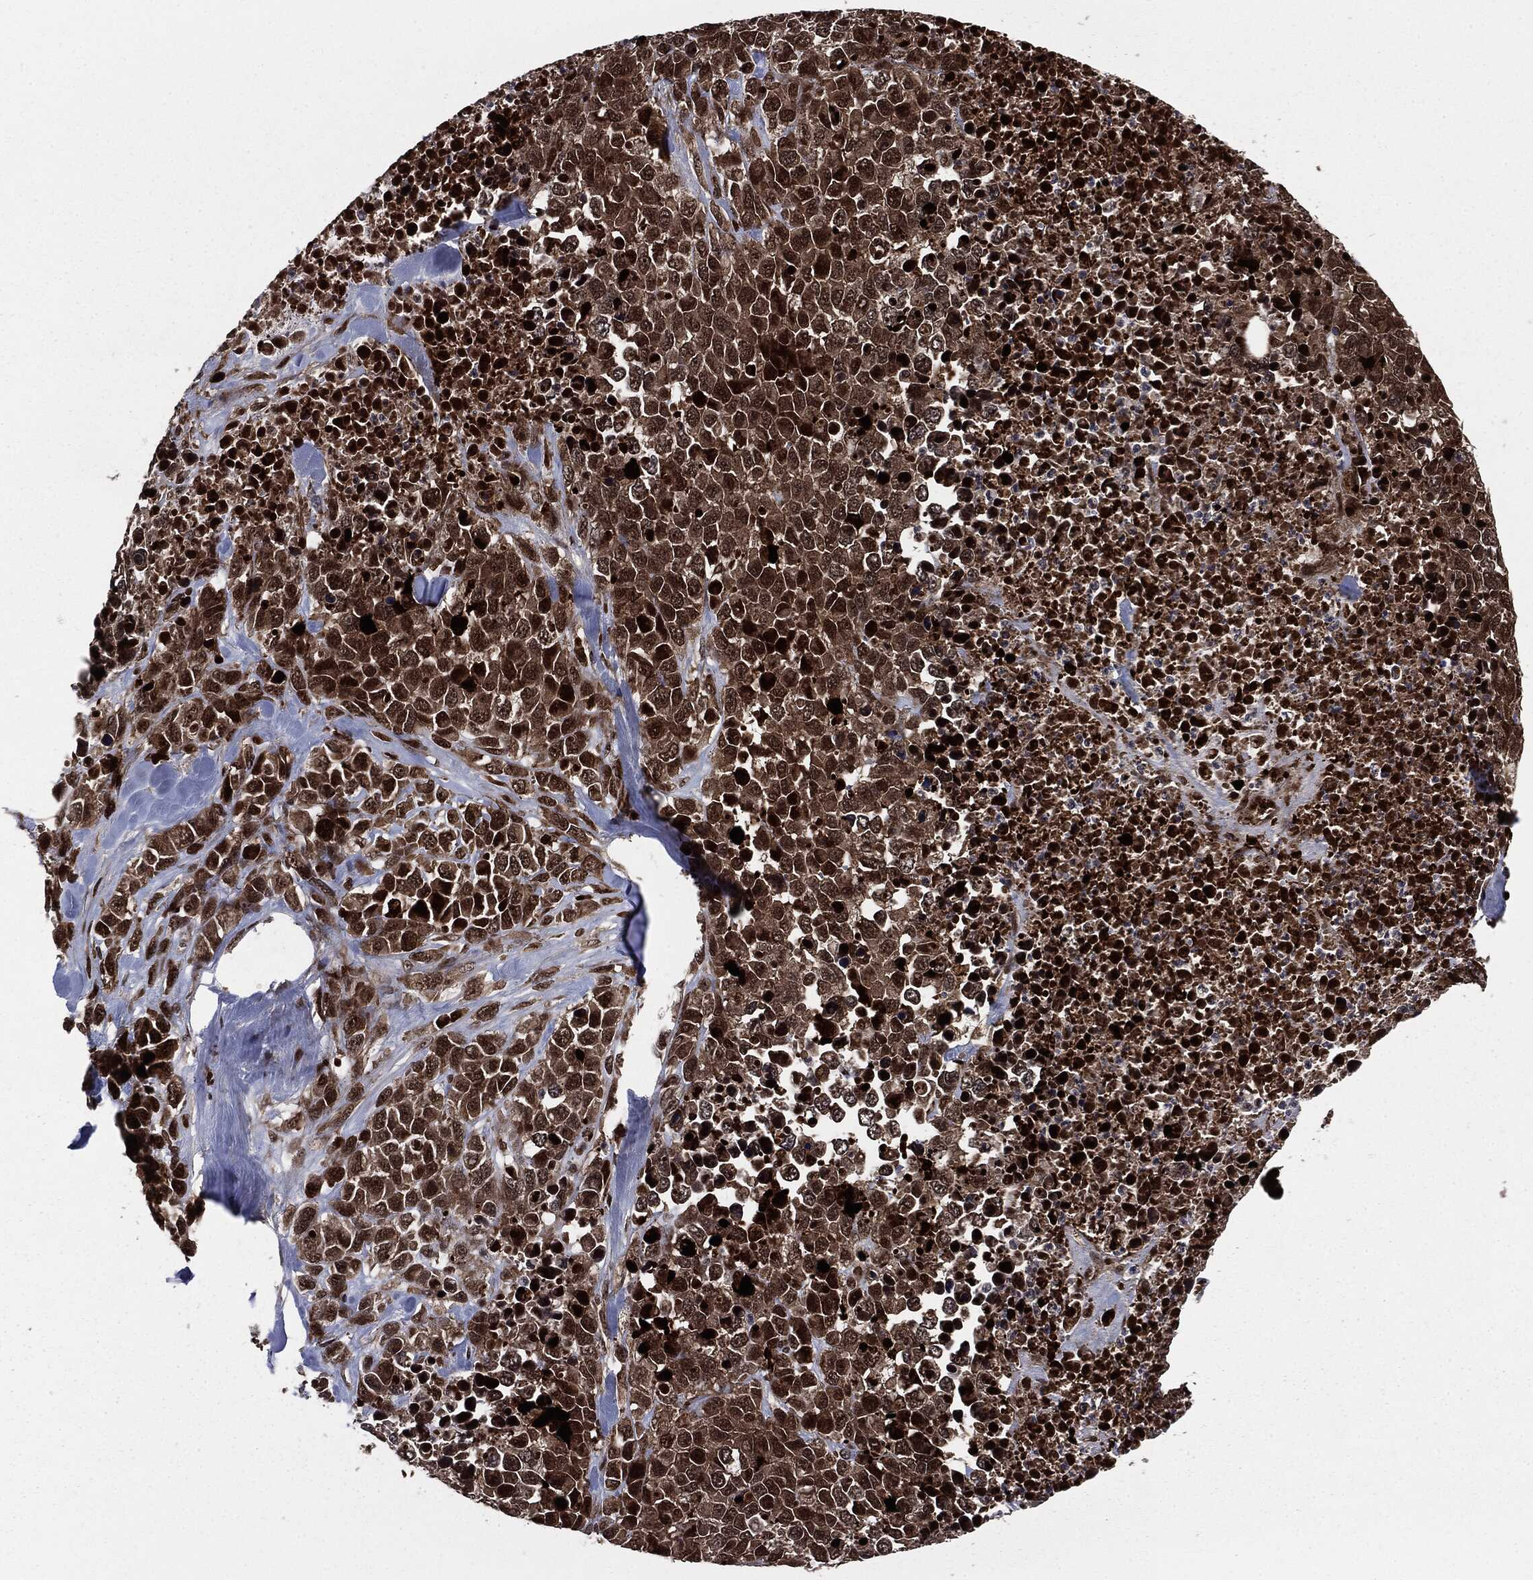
{"staining": {"intensity": "strong", "quantity": ">75%", "location": "cytoplasmic/membranous,nuclear"}, "tissue": "melanoma", "cell_type": "Tumor cells", "image_type": "cancer", "snomed": [{"axis": "morphology", "description": "Malignant melanoma, Metastatic site"}, {"axis": "topography", "description": "Skin"}], "caption": "The image displays immunohistochemical staining of malignant melanoma (metastatic site). There is strong cytoplasmic/membranous and nuclear positivity is identified in approximately >75% of tumor cells.", "gene": "SMAD4", "patient": {"sex": "male", "age": 84}}